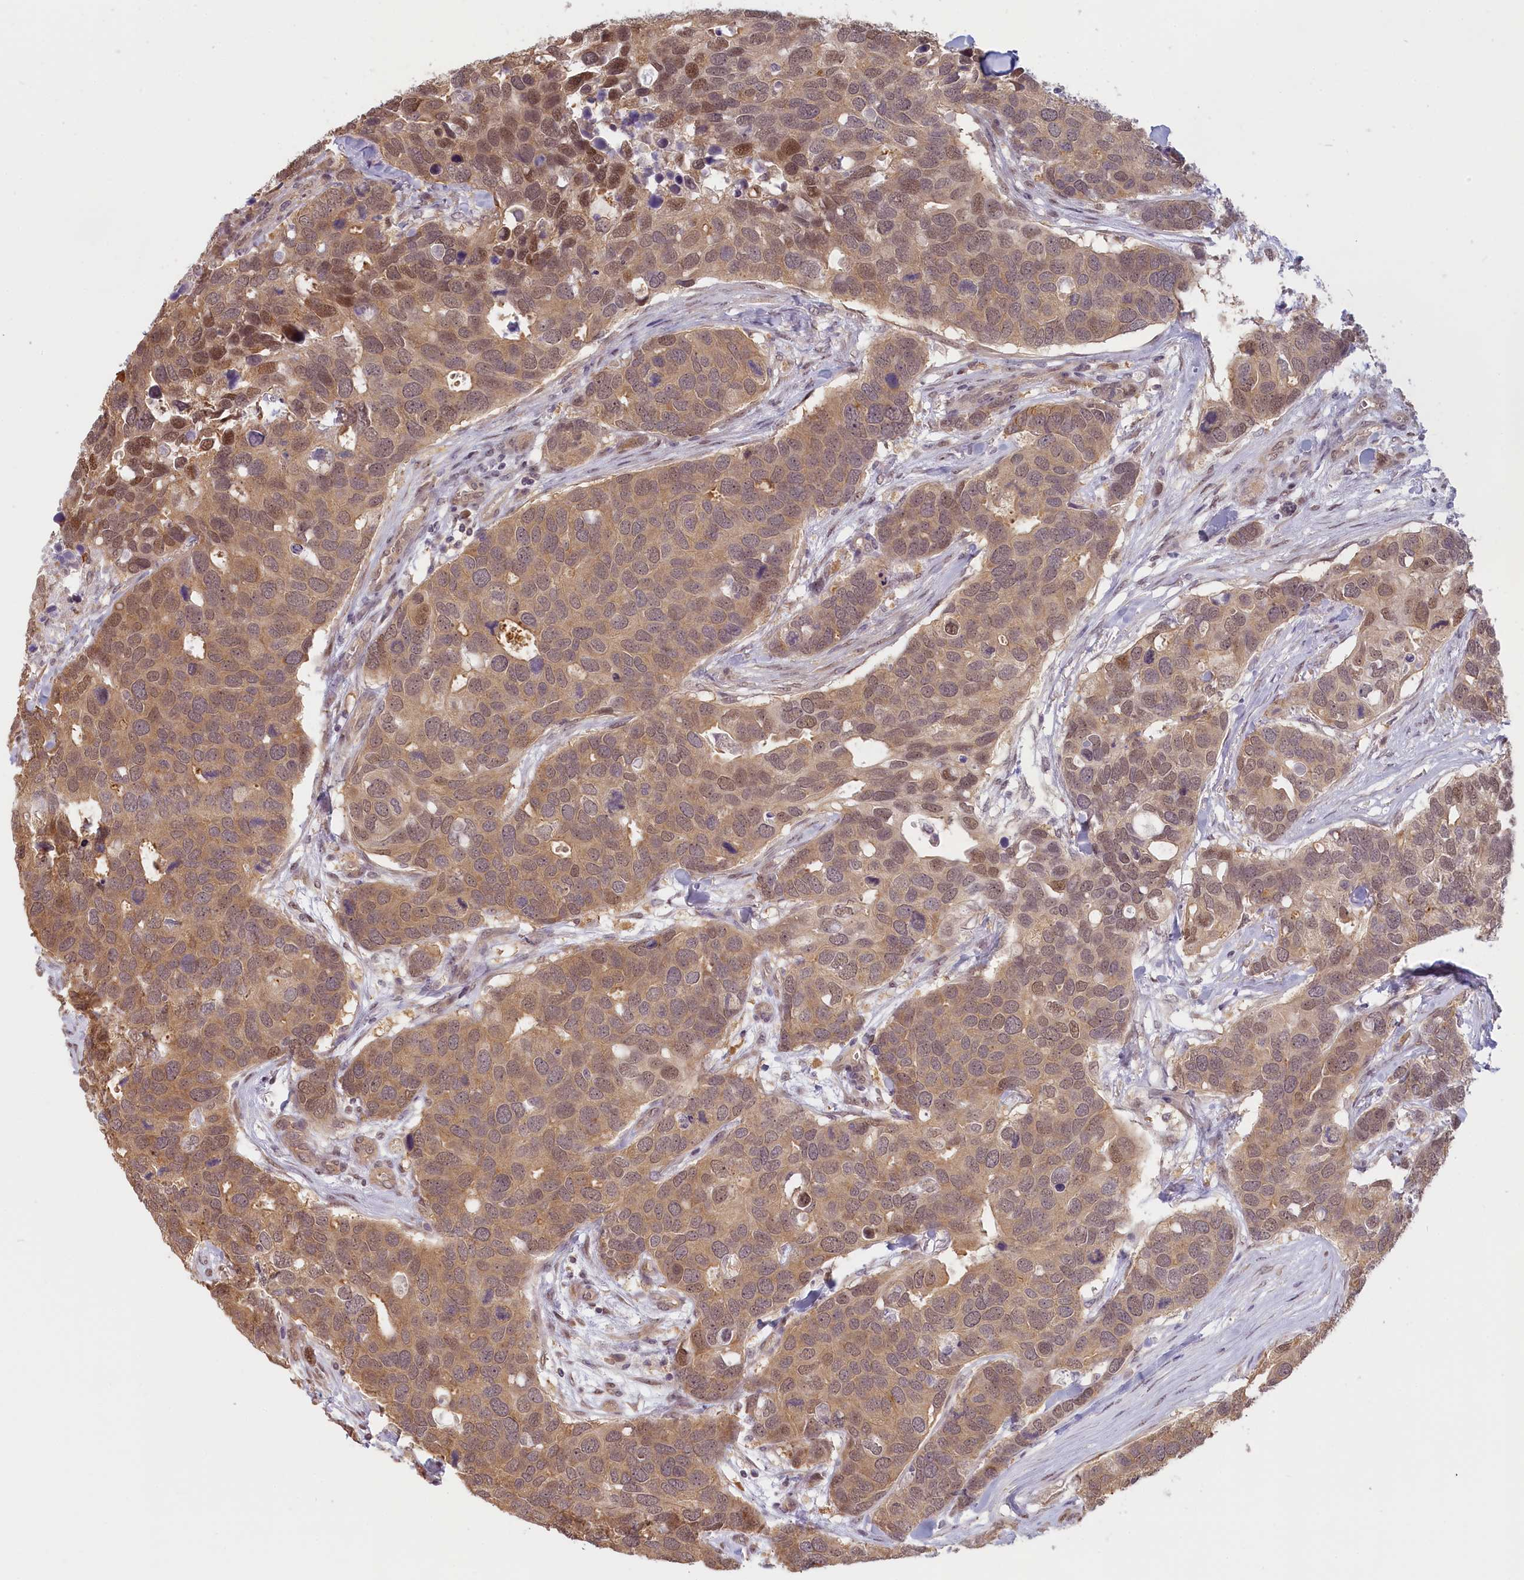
{"staining": {"intensity": "moderate", "quantity": ">75%", "location": "cytoplasmic/membranous,nuclear"}, "tissue": "breast cancer", "cell_type": "Tumor cells", "image_type": "cancer", "snomed": [{"axis": "morphology", "description": "Duct carcinoma"}, {"axis": "topography", "description": "Breast"}], "caption": "About >75% of tumor cells in breast cancer exhibit moderate cytoplasmic/membranous and nuclear protein staining as visualized by brown immunohistochemical staining.", "gene": "C19orf44", "patient": {"sex": "female", "age": 83}}